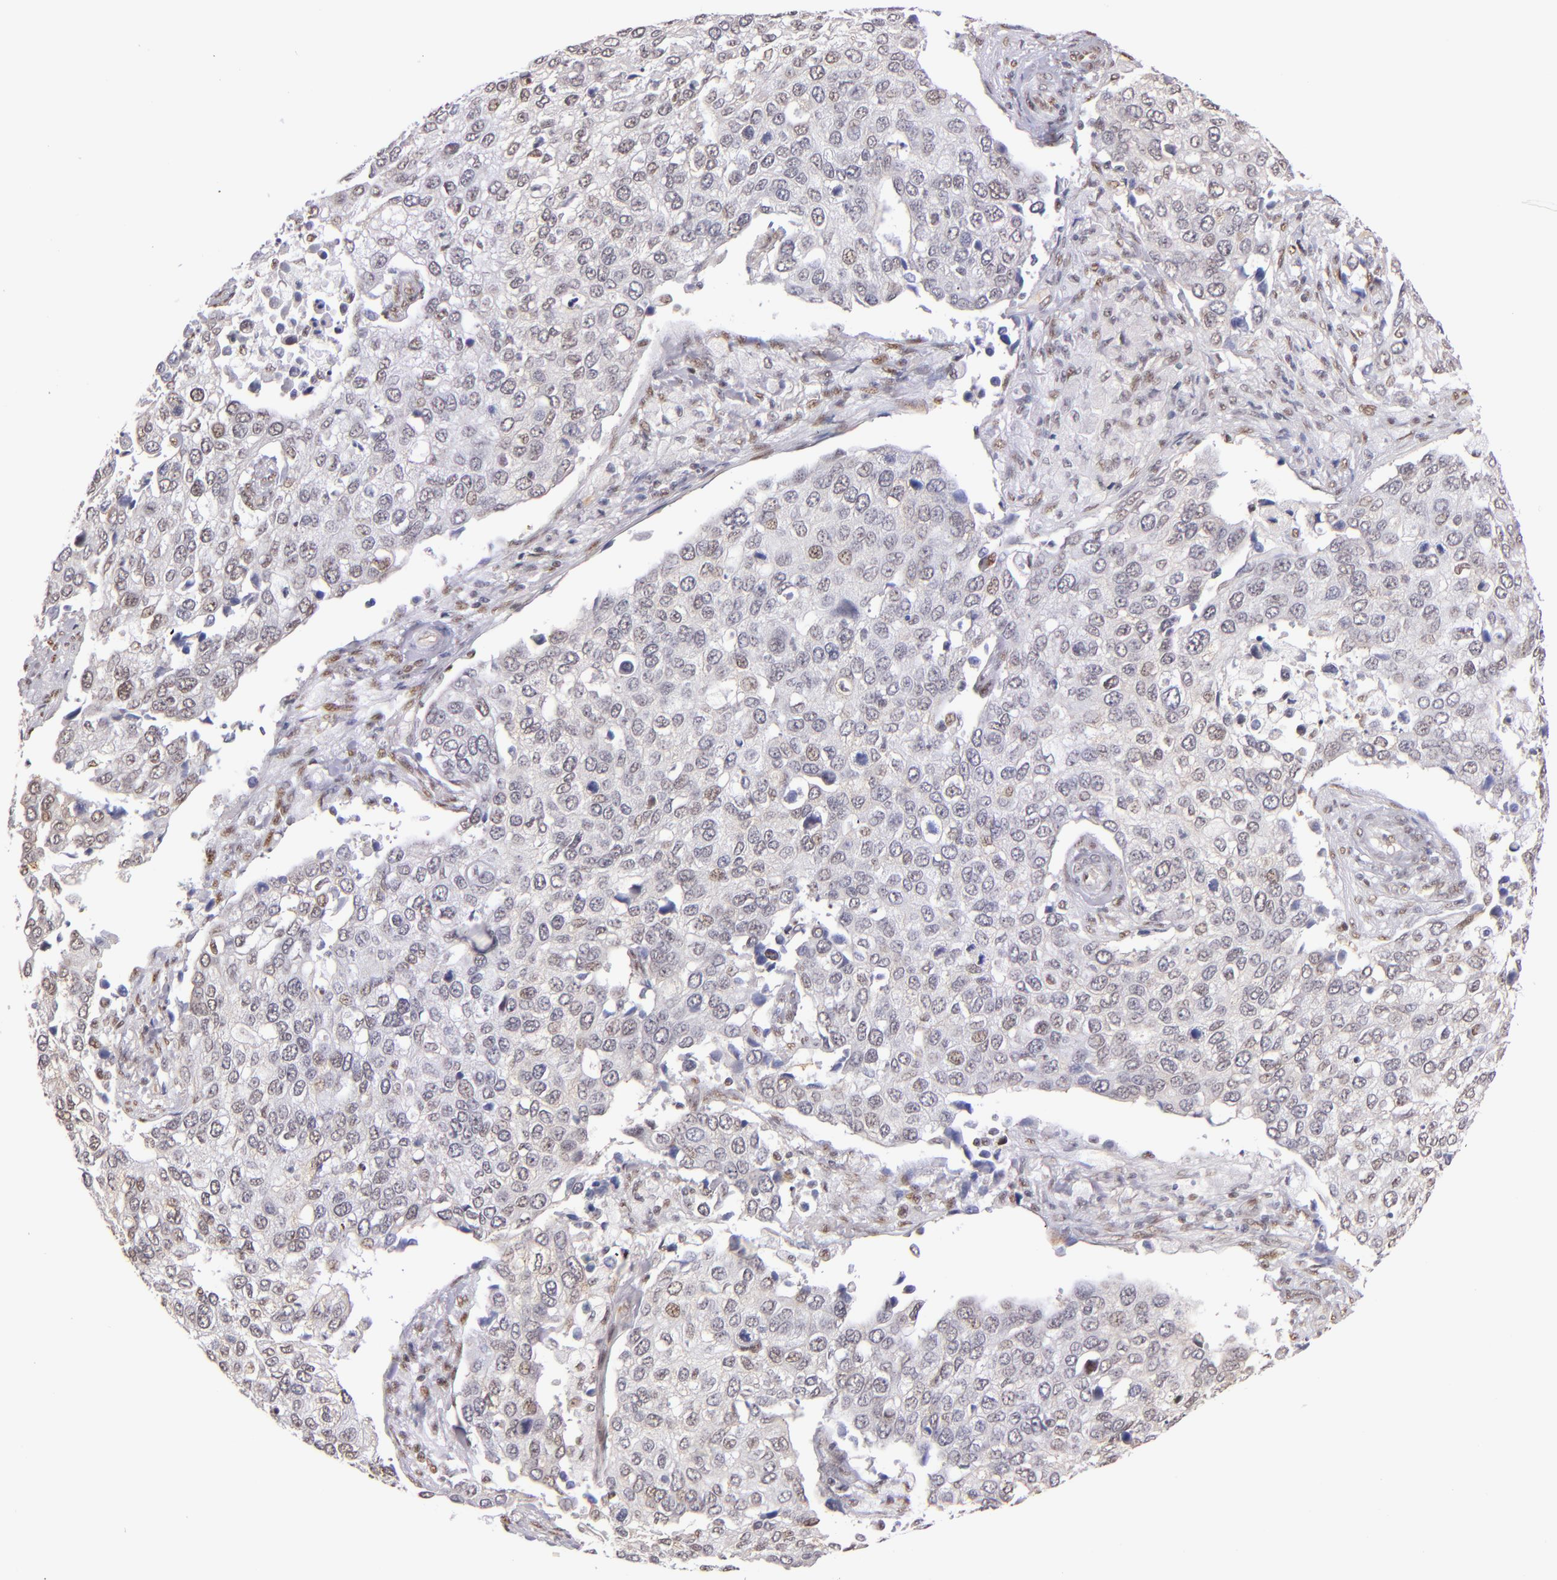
{"staining": {"intensity": "weak", "quantity": "<25%", "location": "nuclear"}, "tissue": "cervical cancer", "cell_type": "Tumor cells", "image_type": "cancer", "snomed": [{"axis": "morphology", "description": "Squamous cell carcinoma, NOS"}, {"axis": "topography", "description": "Cervix"}], "caption": "An image of cervical squamous cell carcinoma stained for a protein demonstrates no brown staining in tumor cells.", "gene": "NCOR2", "patient": {"sex": "female", "age": 54}}